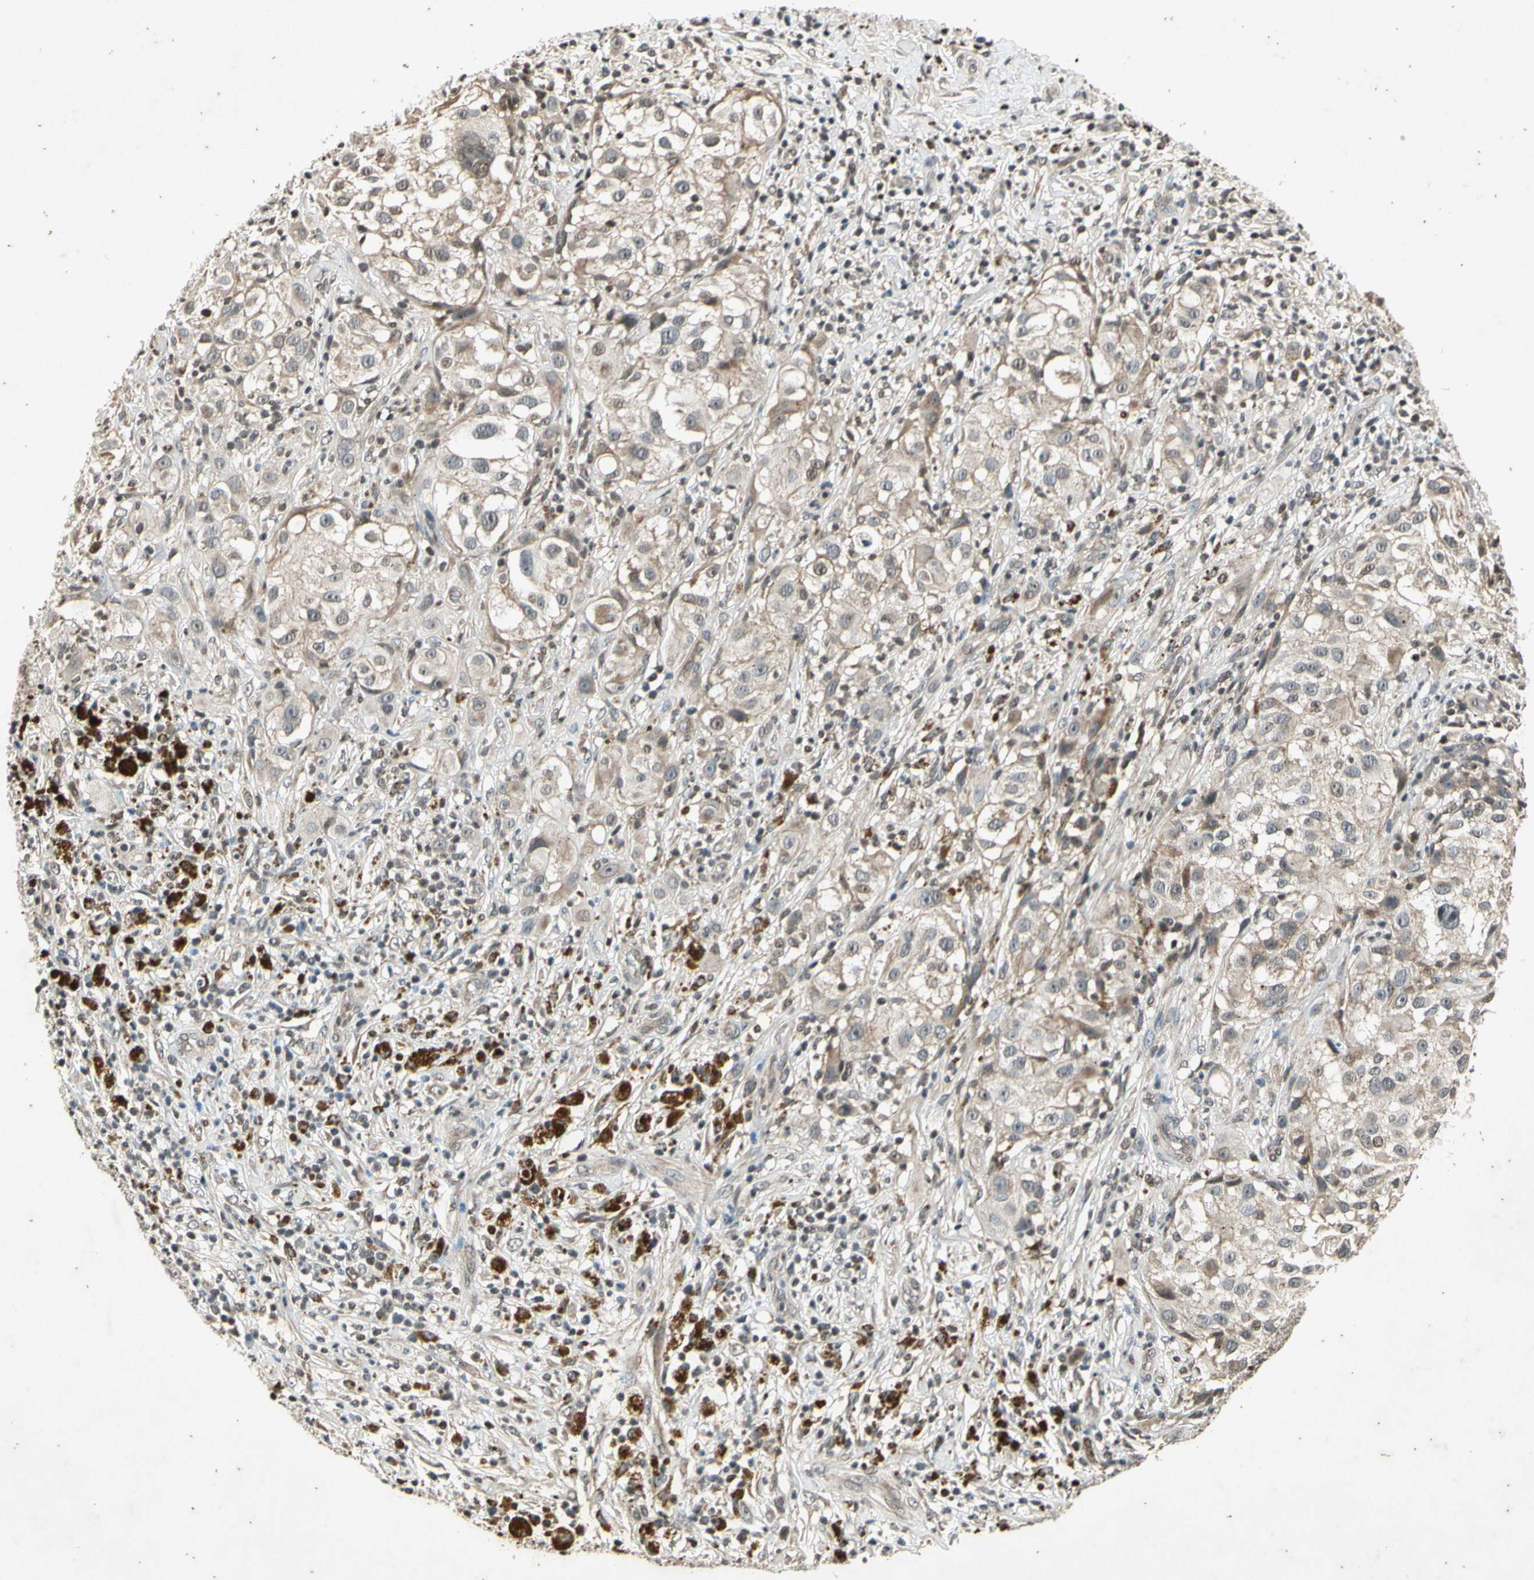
{"staining": {"intensity": "weak", "quantity": "25%-75%", "location": "cytoplasmic/membranous"}, "tissue": "melanoma", "cell_type": "Tumor cells", "image_type": "cancer", "snomed": [{"axis": "morphology", "description": "Necrosis, NOS"}, {"axis": "morphology", "description": "Malignant melanoma, NOS"}, {"axis": "topography", "description": "Skin"}], "caption": "The image displays immunohistochemical staining of melanoma. There is weak cytoplasmic/membranous positivity is appreciated in approximately 25%-75% of tumor cells.", "gene": "EFNB2", "patient": {"sex": "female", "age": 87}}